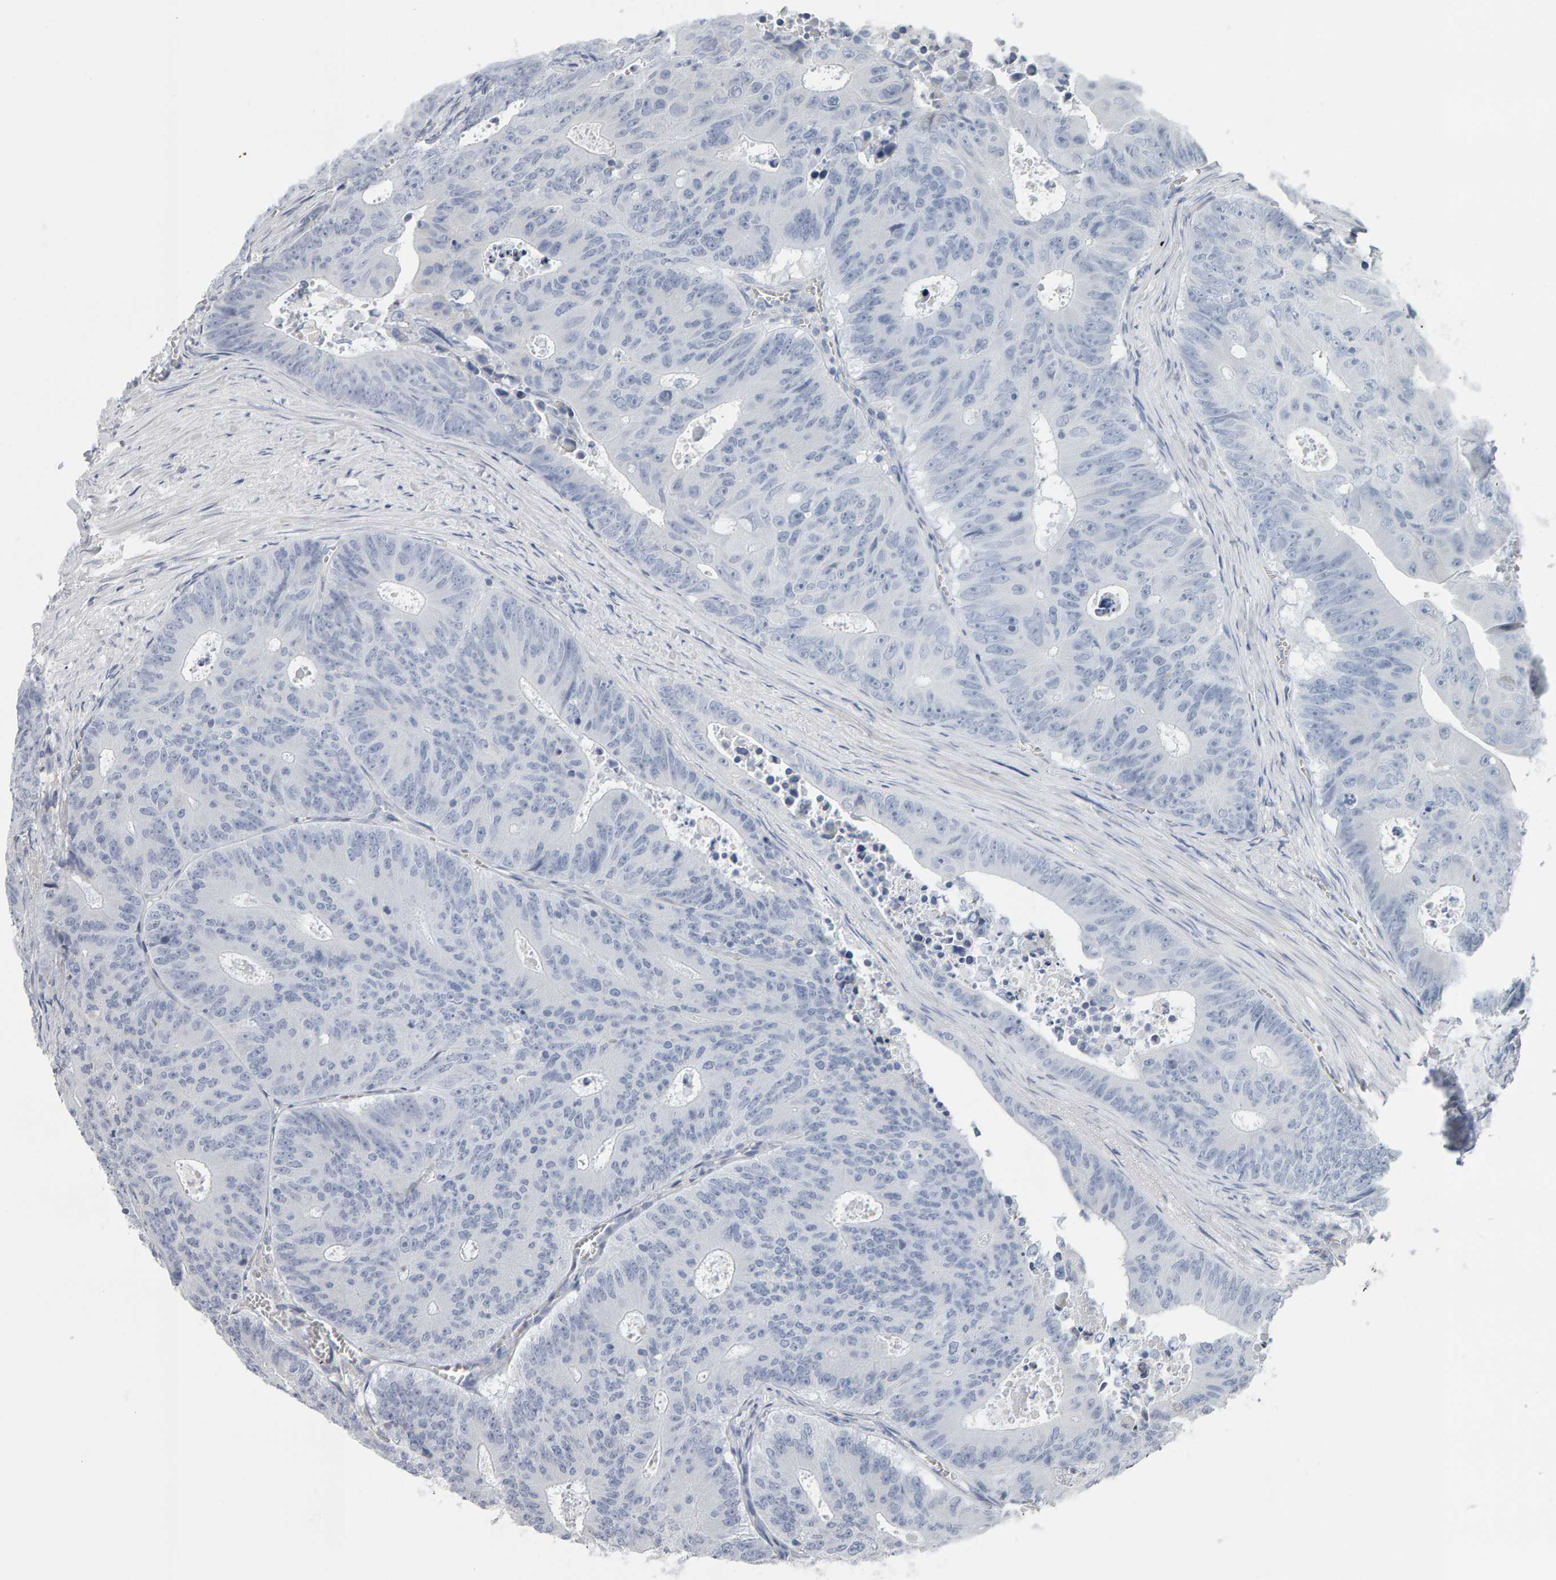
{"staining": {"intensity": "negative", "quantity": "none", "location": "none"}, "tissue": "colorectal cancer", "cell_type": "Tumor cells", "image_type": "cancer", "snomed": [{"axis": "morphology", "description": "Adenocarcinoma, NOS"}, {"axis": "topography", "description": "Colon"}], "caption": "High power microscopy histopathology image of an IHC image of colorectal adenocarcinoma, revealing no significant expression in tumor cells.", "gene": "ADHFE1", "patient": {"sex": "male", "age": 87}}